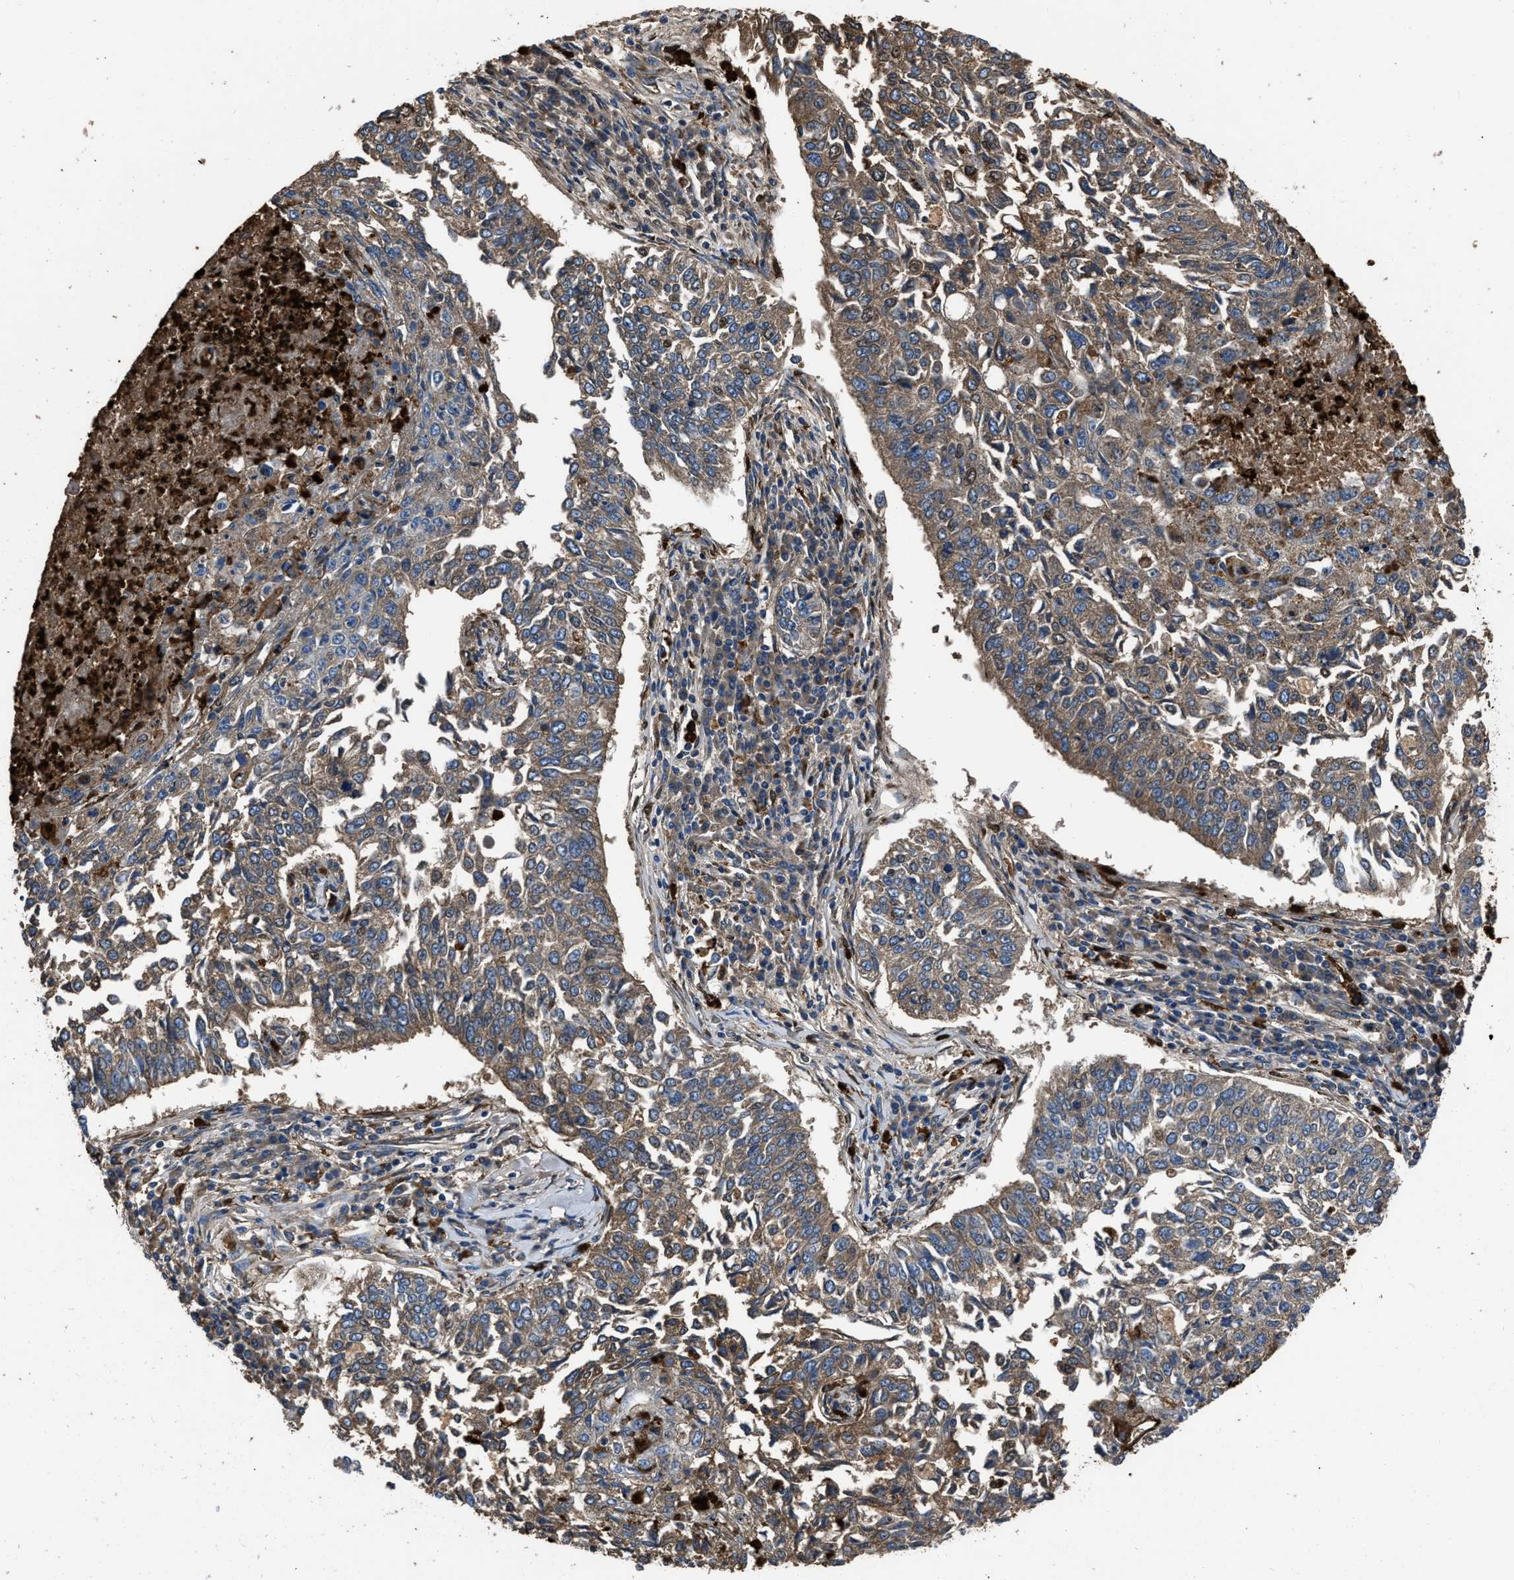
{"staining": {"intensity": "moderate", "quantity": ">75%", "location": "cytoplasmic/membranous"}, "tissue": "lung cancer", "cell_type": "Tumor cells", "image_type": "cancer", "snomed": [{"axis": "morphology", "description": "Normal tissue, NOS"}, {"axis": "morphology", "description": "Squamous cell carcinoma, NOS"}, {"axis": "topography", "description": "Cartilage tissue"}, {"axis": "topography", "description": "Bronchus"}, {"axis": "topography", "description": "Lung"}], "caption": "Protein staining of lung squamous cell carcinoma tissue reveals moderate cytoplasmic/membranous expression in approximately >75% of tumor cells.", "gene": "ANGPT1", "patient": {"sex": "female", "age": 49}}